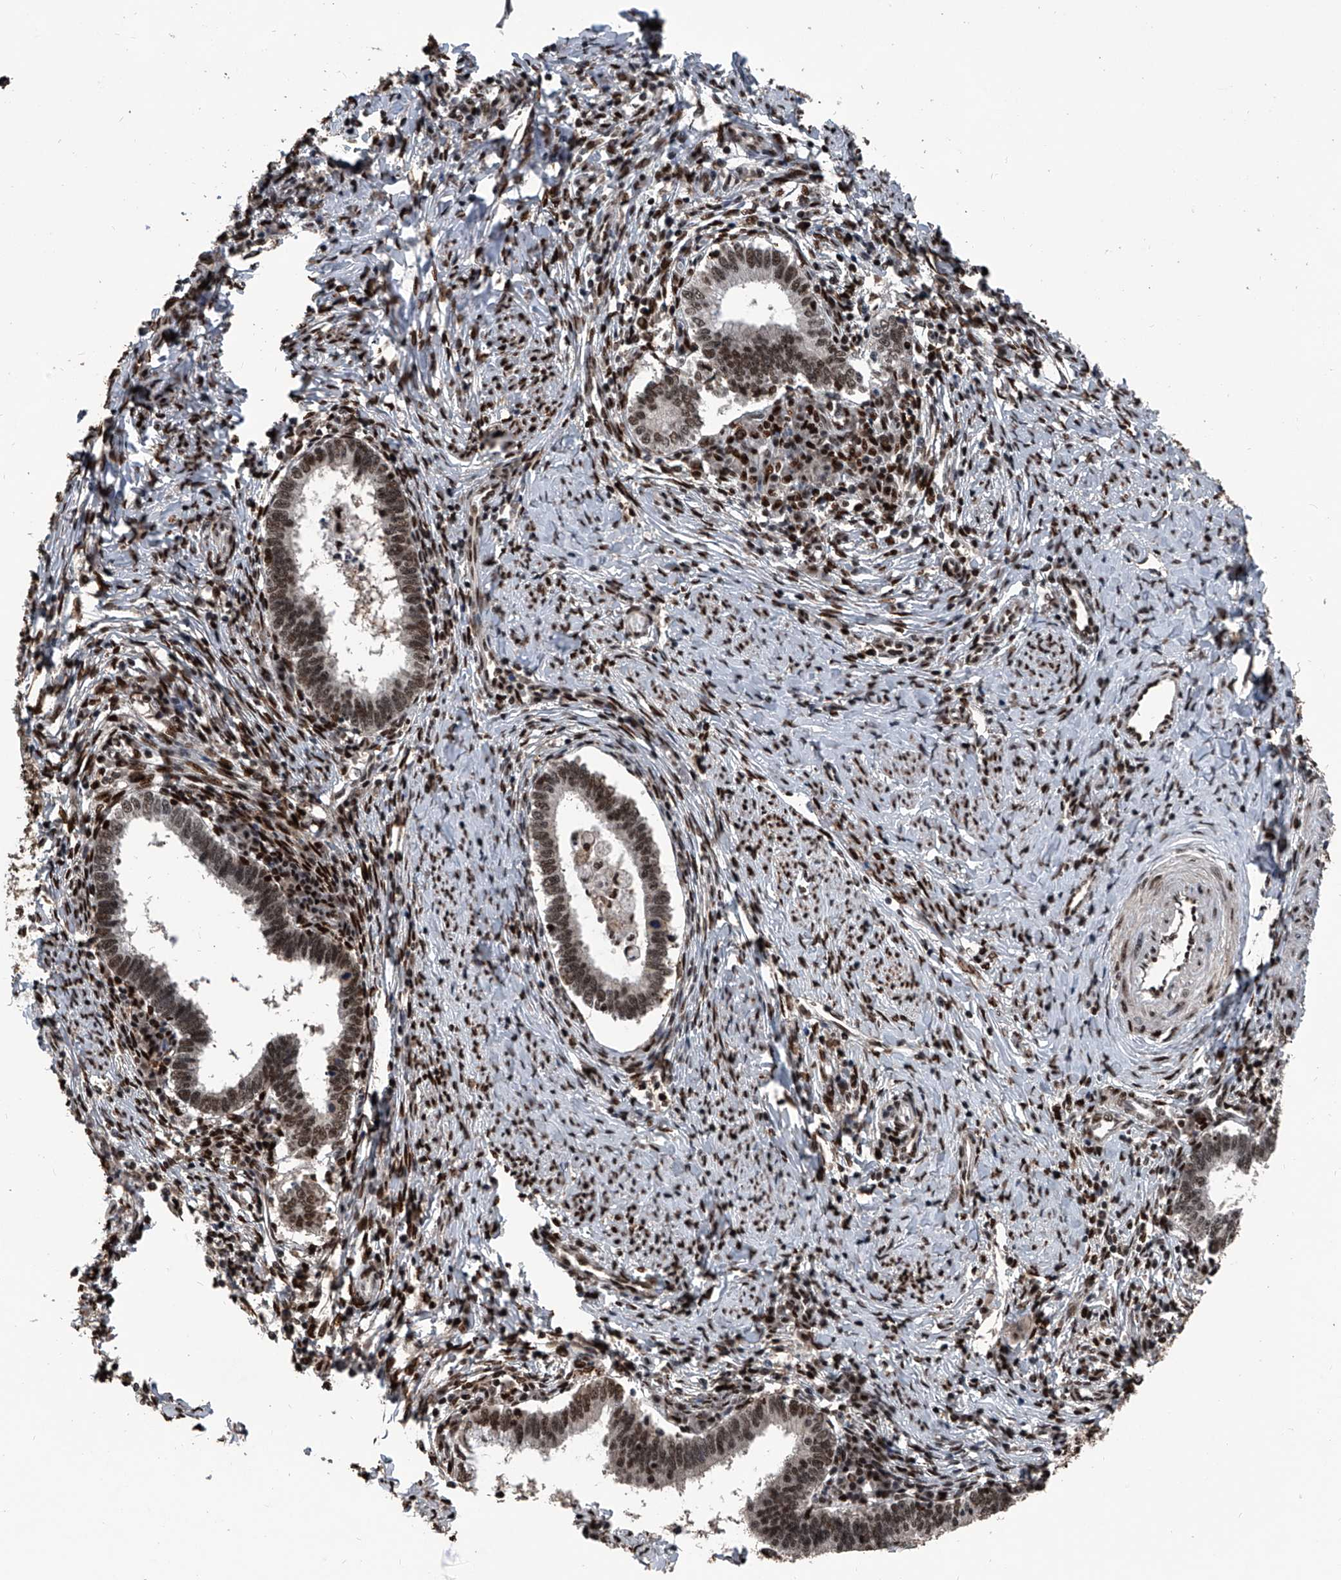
{"staining": {"intensity": "moderate", "quantity": ">75%", "location": "nuclear"}, "tissue": "cervical cancer", "cell_type": "Tumor cells", "image_type": "cancer", "snomed": [{"axis": "morphology", "description": "Adenocarcinoma, NOS"}, {"axis": "topography", "description": "Cervix"}], "caption": "Adenocarcinoma (cervical) stained with immunohistochemistry reveals moderate nuclear staining in approximately >75% of tumor cells. The staining was performed using DAB to visualize the protein expression in brown, while the nuclei were stained in blue with hematoxylin (Magnification: 20x).", "gene": "FKBP5", "patient": {"sex": "female", "age": 36}}